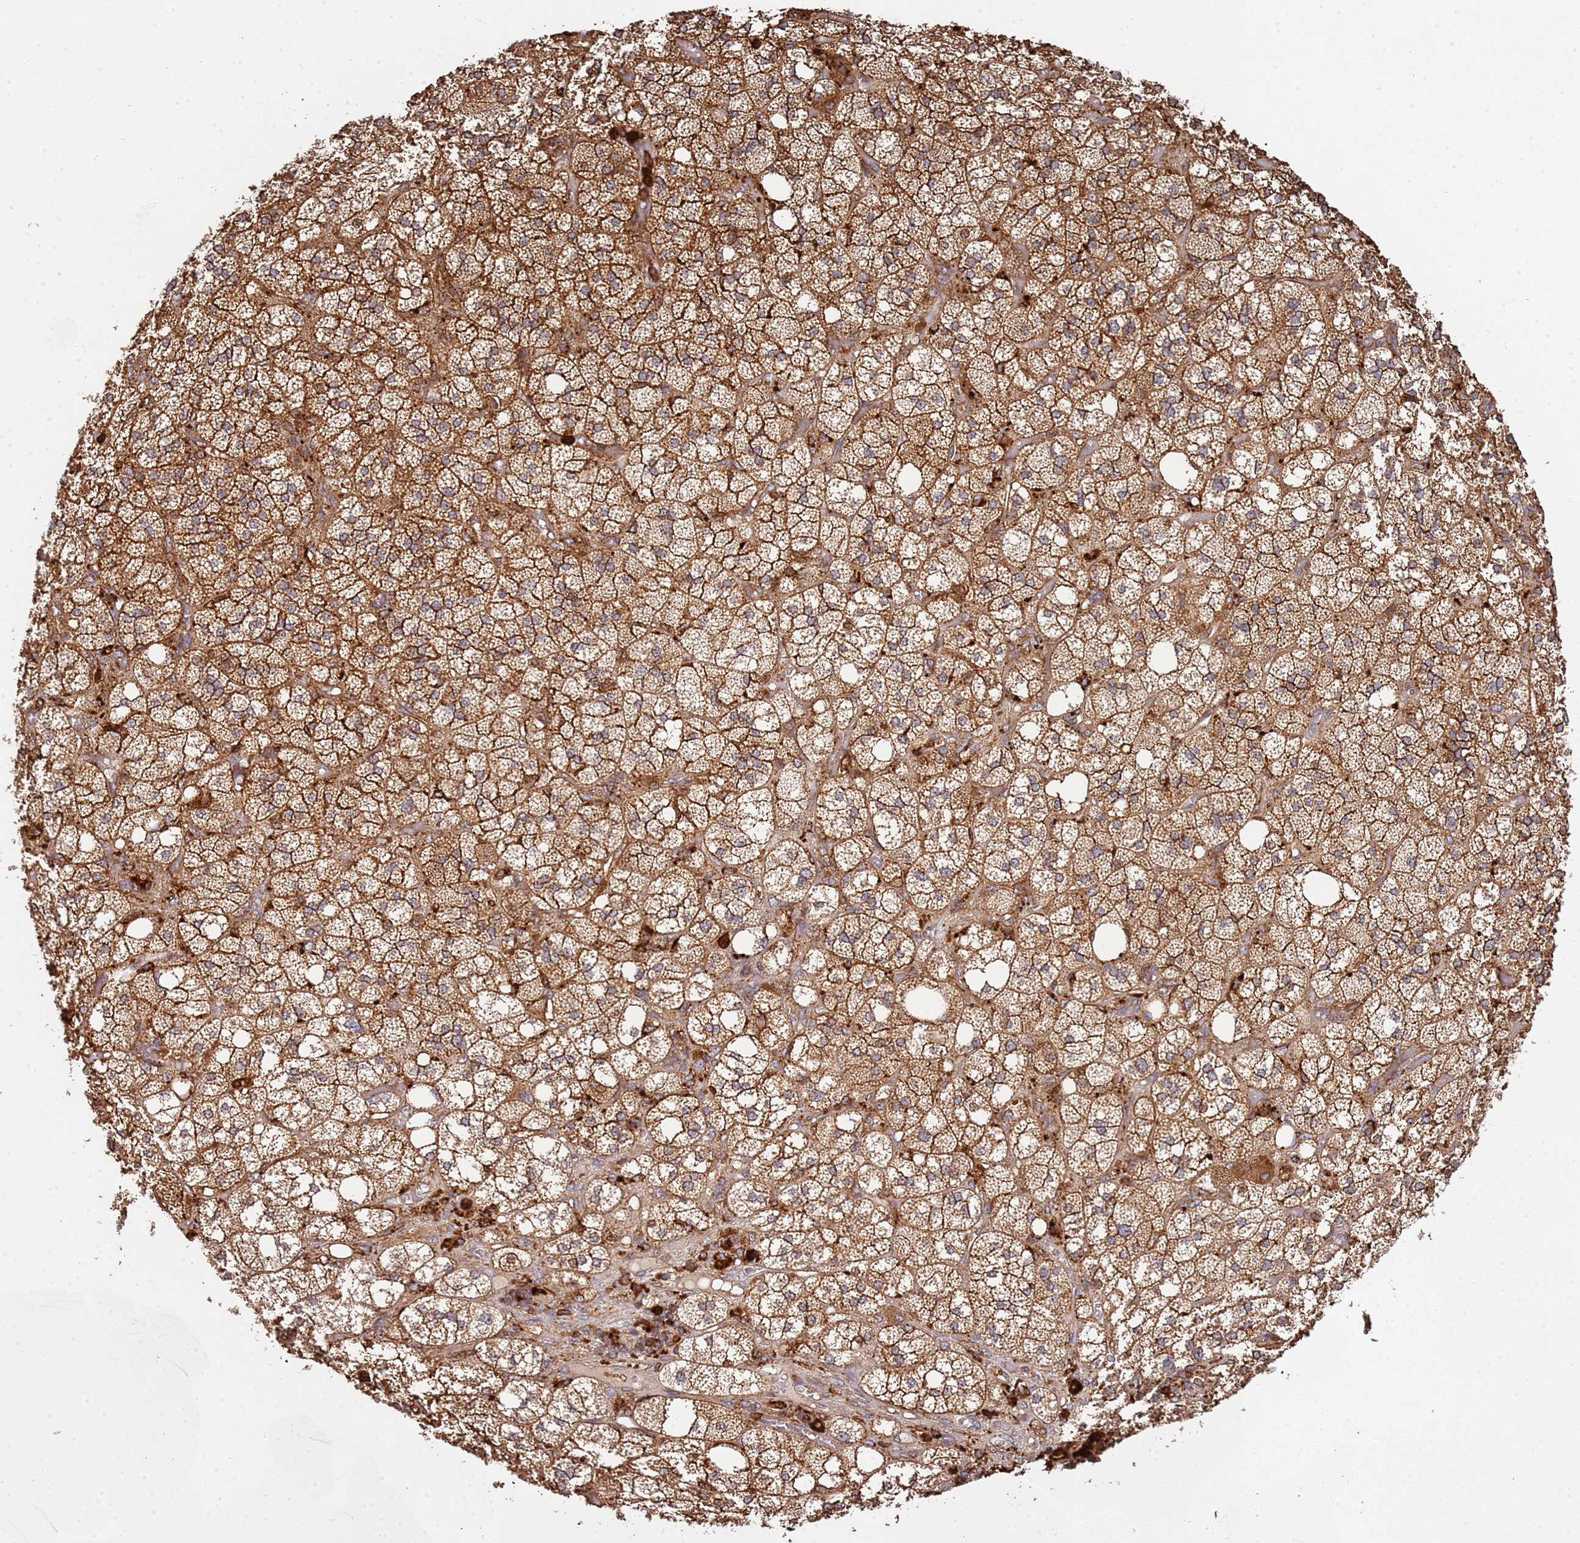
{"staining": {"intensity": "strong", "quantity": ">75%", "location": "cytoplasmic/membranous"}, "tissue": "adrenal gland", "cell_type": "Glandular cells", "image_type": "normal", "snomed": [{"axis": "morphology", "description": "Normal tissue, NOS"}, {"axis": "topography", "description": "Adrenal gland"}], "caption": "IHC (DAB) staining of normal adrenal gland demonstrates strong cytoplasmic/membranous protein expression in approximately >75% of glandular cells.", "gene": "NDUFAF4", "patient": {"sex": "male", "age": 61}}